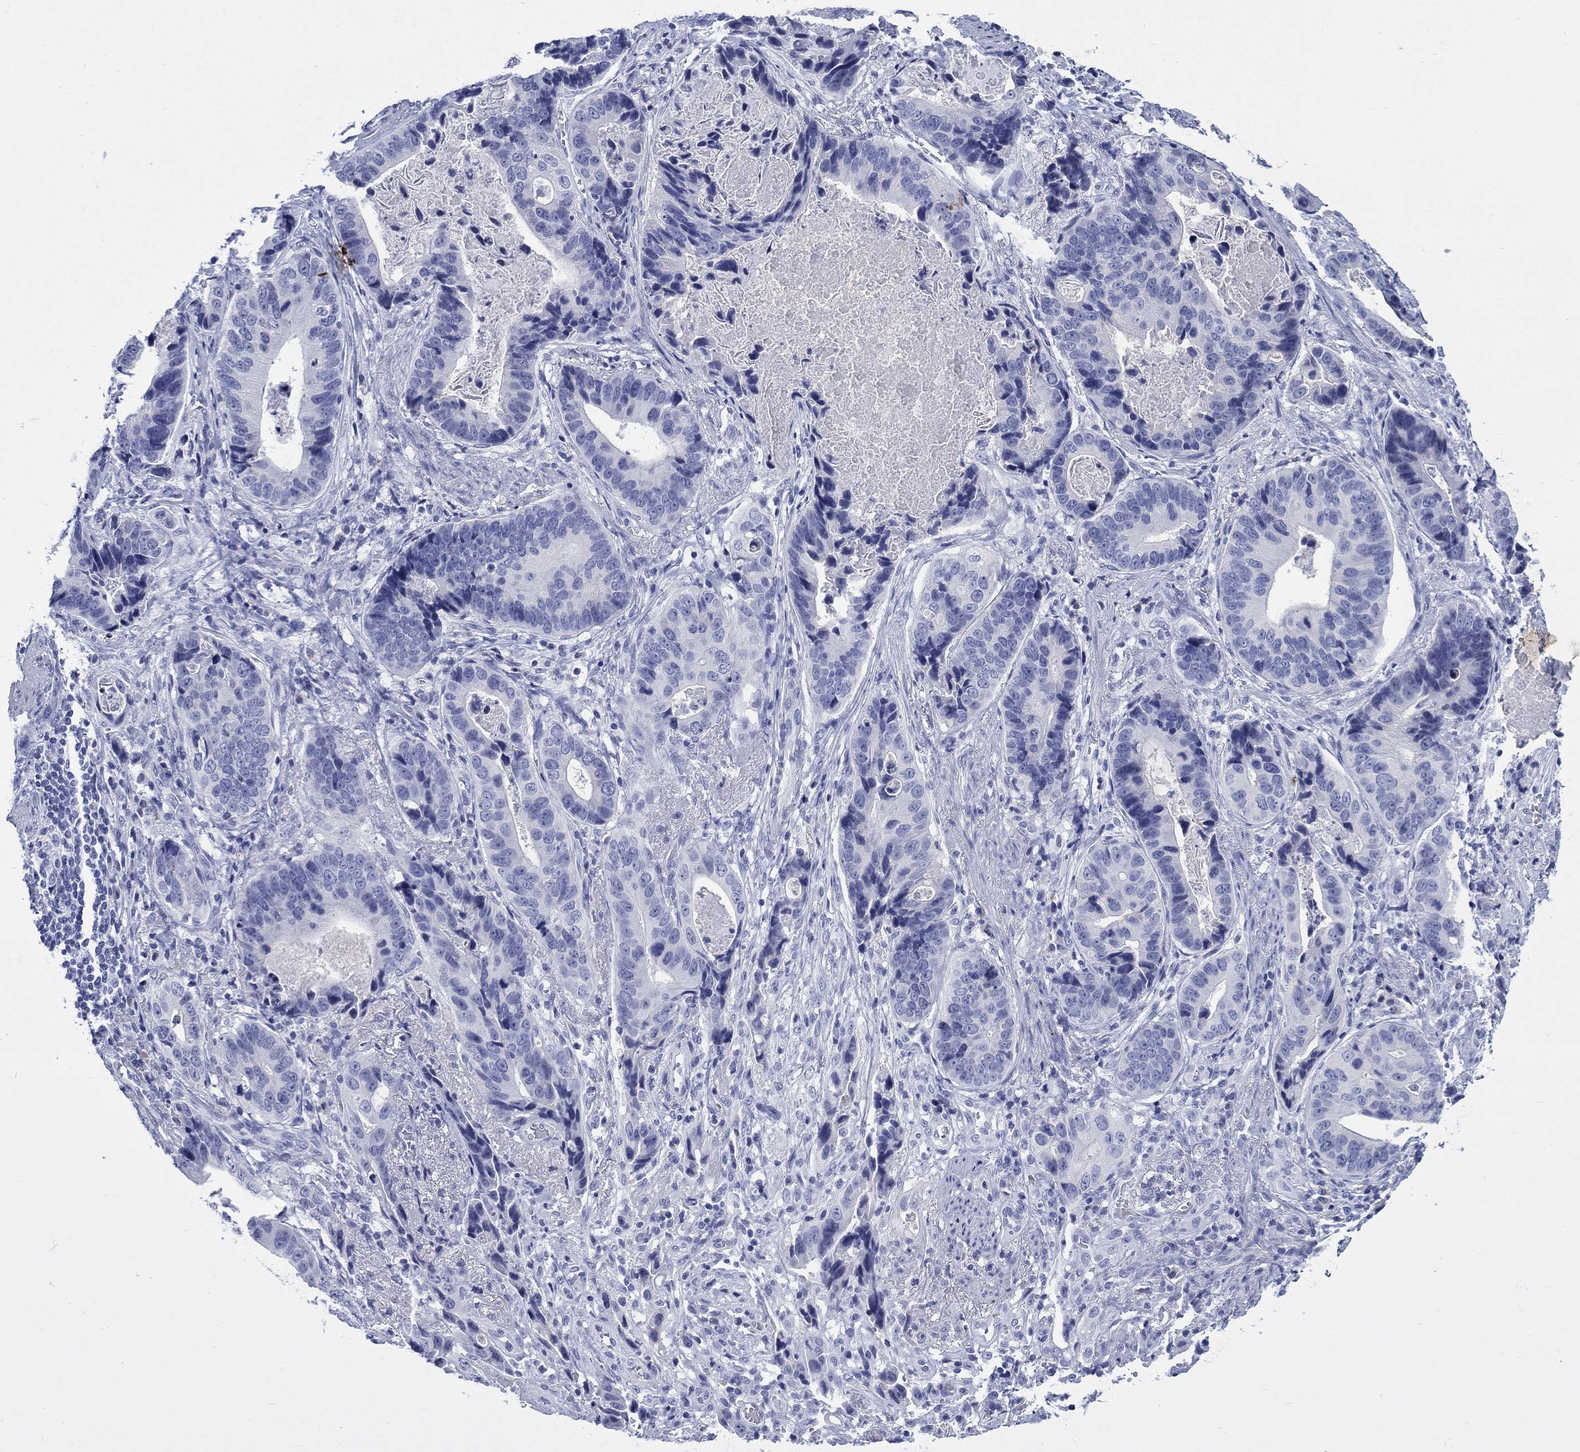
{"staining": {"intensity": "negative", "quantity": "none", "location": "none"}, "tissue": "stomach cancer", "cell_type": "Tumor cells", "image_type": "cancer", "snomed": [{"axis": "morphology", "description": "Adenocarcinoma, NOS"}, {"axis": "topography", "description": "Stomach"}], "caption": "The histopathology image reveals no significant positivity in tumor cells of adenocarcinoma (stomach). (Stains: DAB immunohistochemistry with hematoxylin counter stain, Microscopy: brightfield microscopy at high magnification).", "gene": "KRT76", "patient": {"sex": "male", "age": 84}}